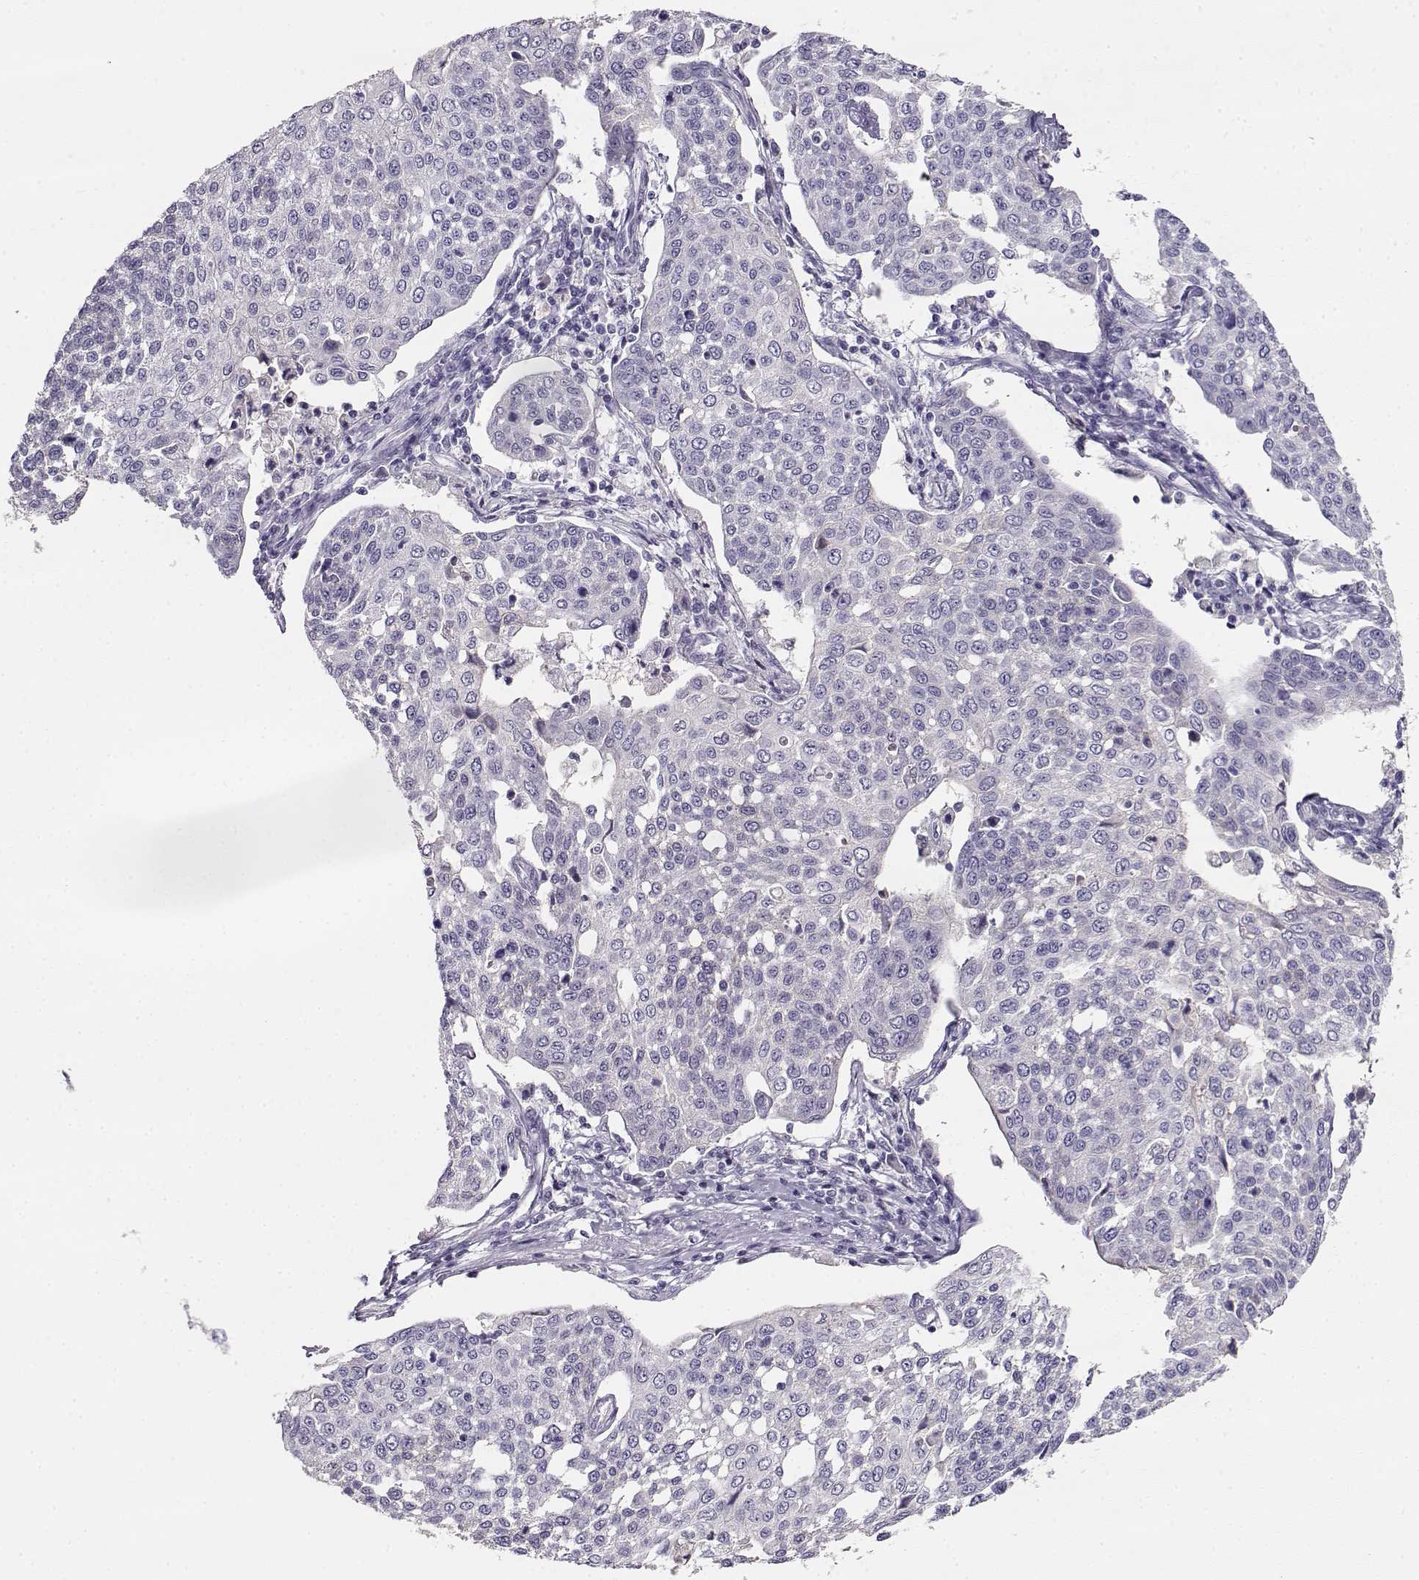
{"staining": {"intensity": "negative", "quantity": "none", "location": "none"}, "tissue": "cervical cancer", "cell_type": "Tumor cells", "image_type": "cancer", "snomed": [{"axis": "morphology", "description": "Squamous cell carcinoma, NOS"}, {"axis": "topography", "description": "Cervix"}], "caption": "Immunohistochemistry (IHC) micrograph of squamous cell carcinoma (cervical) stained for a protein (brown), which displays no positivity in tumor cells.", "gene": "NDRG4", "patient": {"sex": "female", "age": 34}}